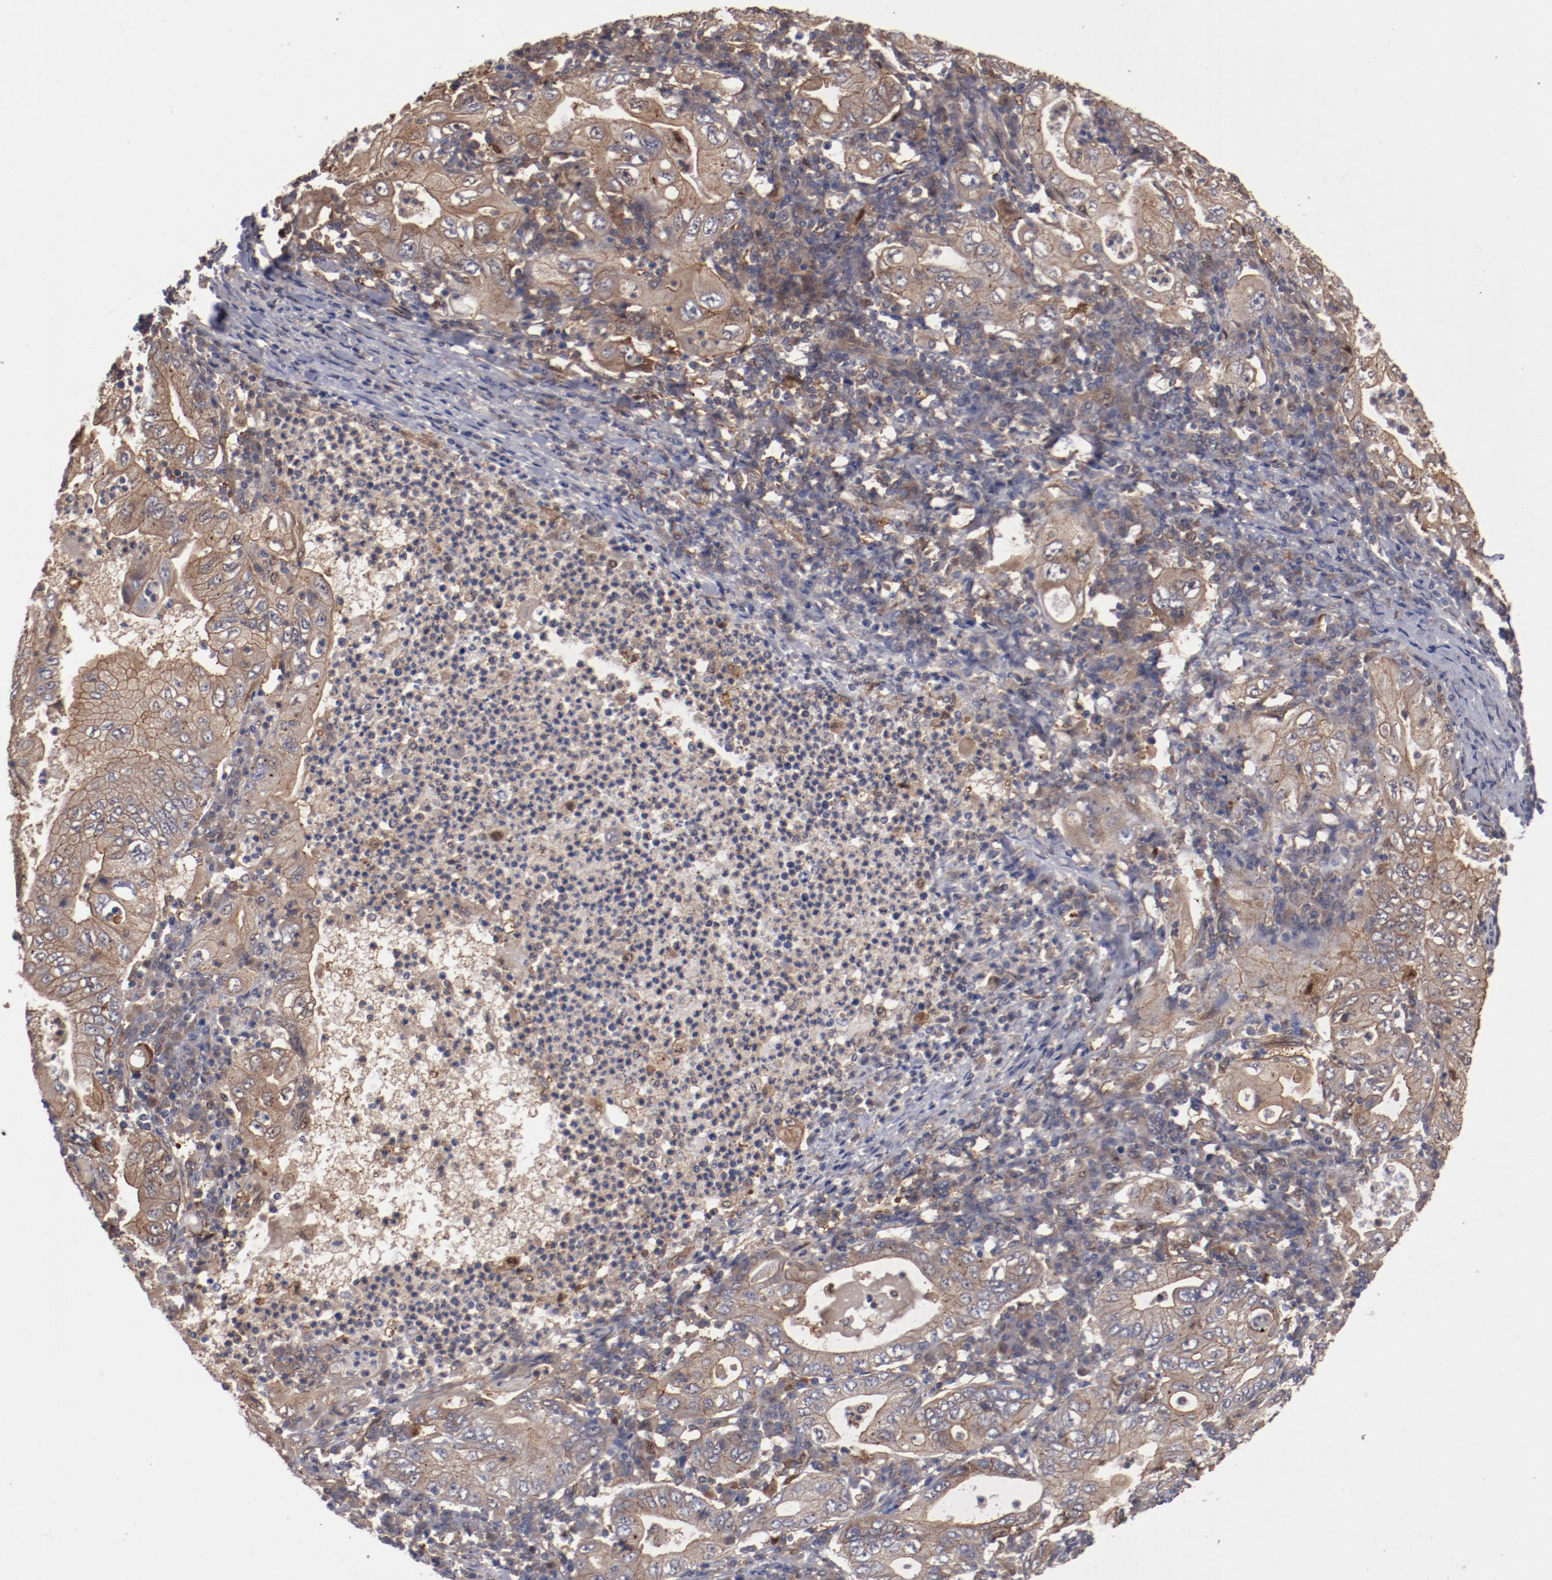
{"staining": {"intensity": "moderate", "quantity": ">75%", "location": "cytoplasmic/membranous"}, "tissue": "stomach cancer", "cell_type": "Tumor cells", "image_type": "cancer", "snomed": [{"axis": "morphology", "description": "Normal tissue, NOS"}, {"axis": "morphology", "description": "Adenocarcinoma, NOS"}, {"axis": "topography", "description": "Esophagus"}, {"axis": "topography", "description": "Stomach, upper"}, {"axis": "topography", "description": "Peripheral nerve tissue"}], "caption": "A photomicrograph of stomach adenocarcinoma stained for a protein displays moderate cytoplasmic/membranous brown staining in tumor cells. The protein is stained brown, and the nuclei are stained in blue (DAB (3,3'-diaminobenzidine) IHC with brightfield microscopy, high magnification).", "gene": "DNAAF2", "patient": {"sex": "male", "age": 62}}